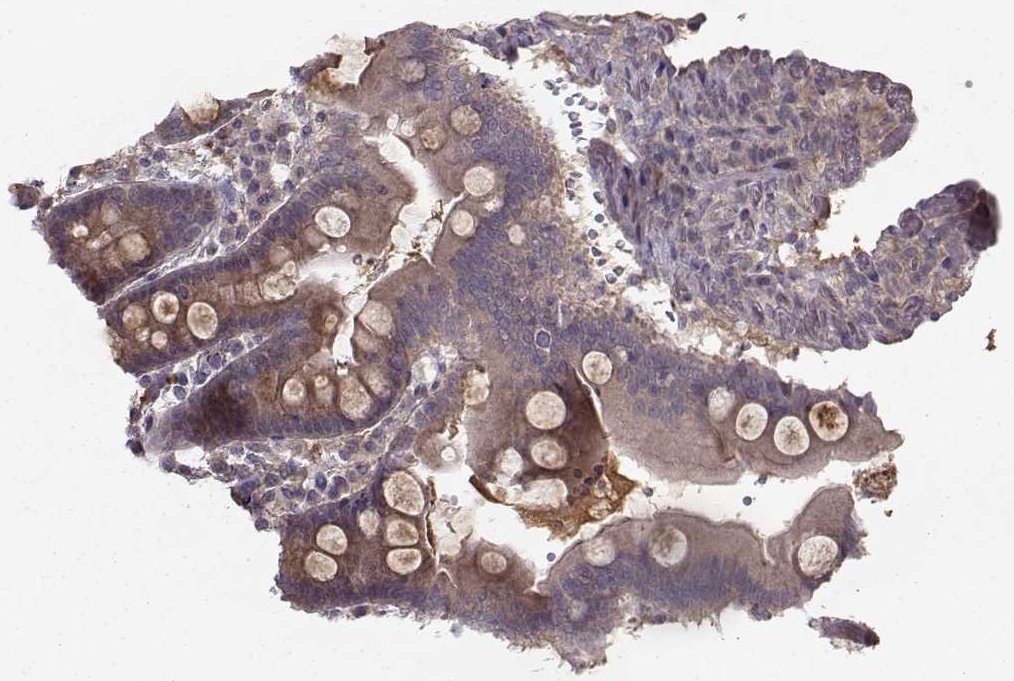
{"staining": {"intensity": "moderate", "quantity": "25%-75%", "location": "cytoplasmic/membranous"}, "tissue": "duodenum", "cell_type": "Glandular cells", "image_type": "normal", "snomed": [{"axis": "morphology", "description": "Normal tissue, NOS"}, {"axis": "topography", "description": "Duodenum"}], "caption": "Immunohistochemistry of benign duodenum displays medium levels of moderate cytoplasmic/membranous positivity in about 25%-75% of glandular cells.", "gene": "WNT6", "patient": {"sex": "female", "age": 62}}